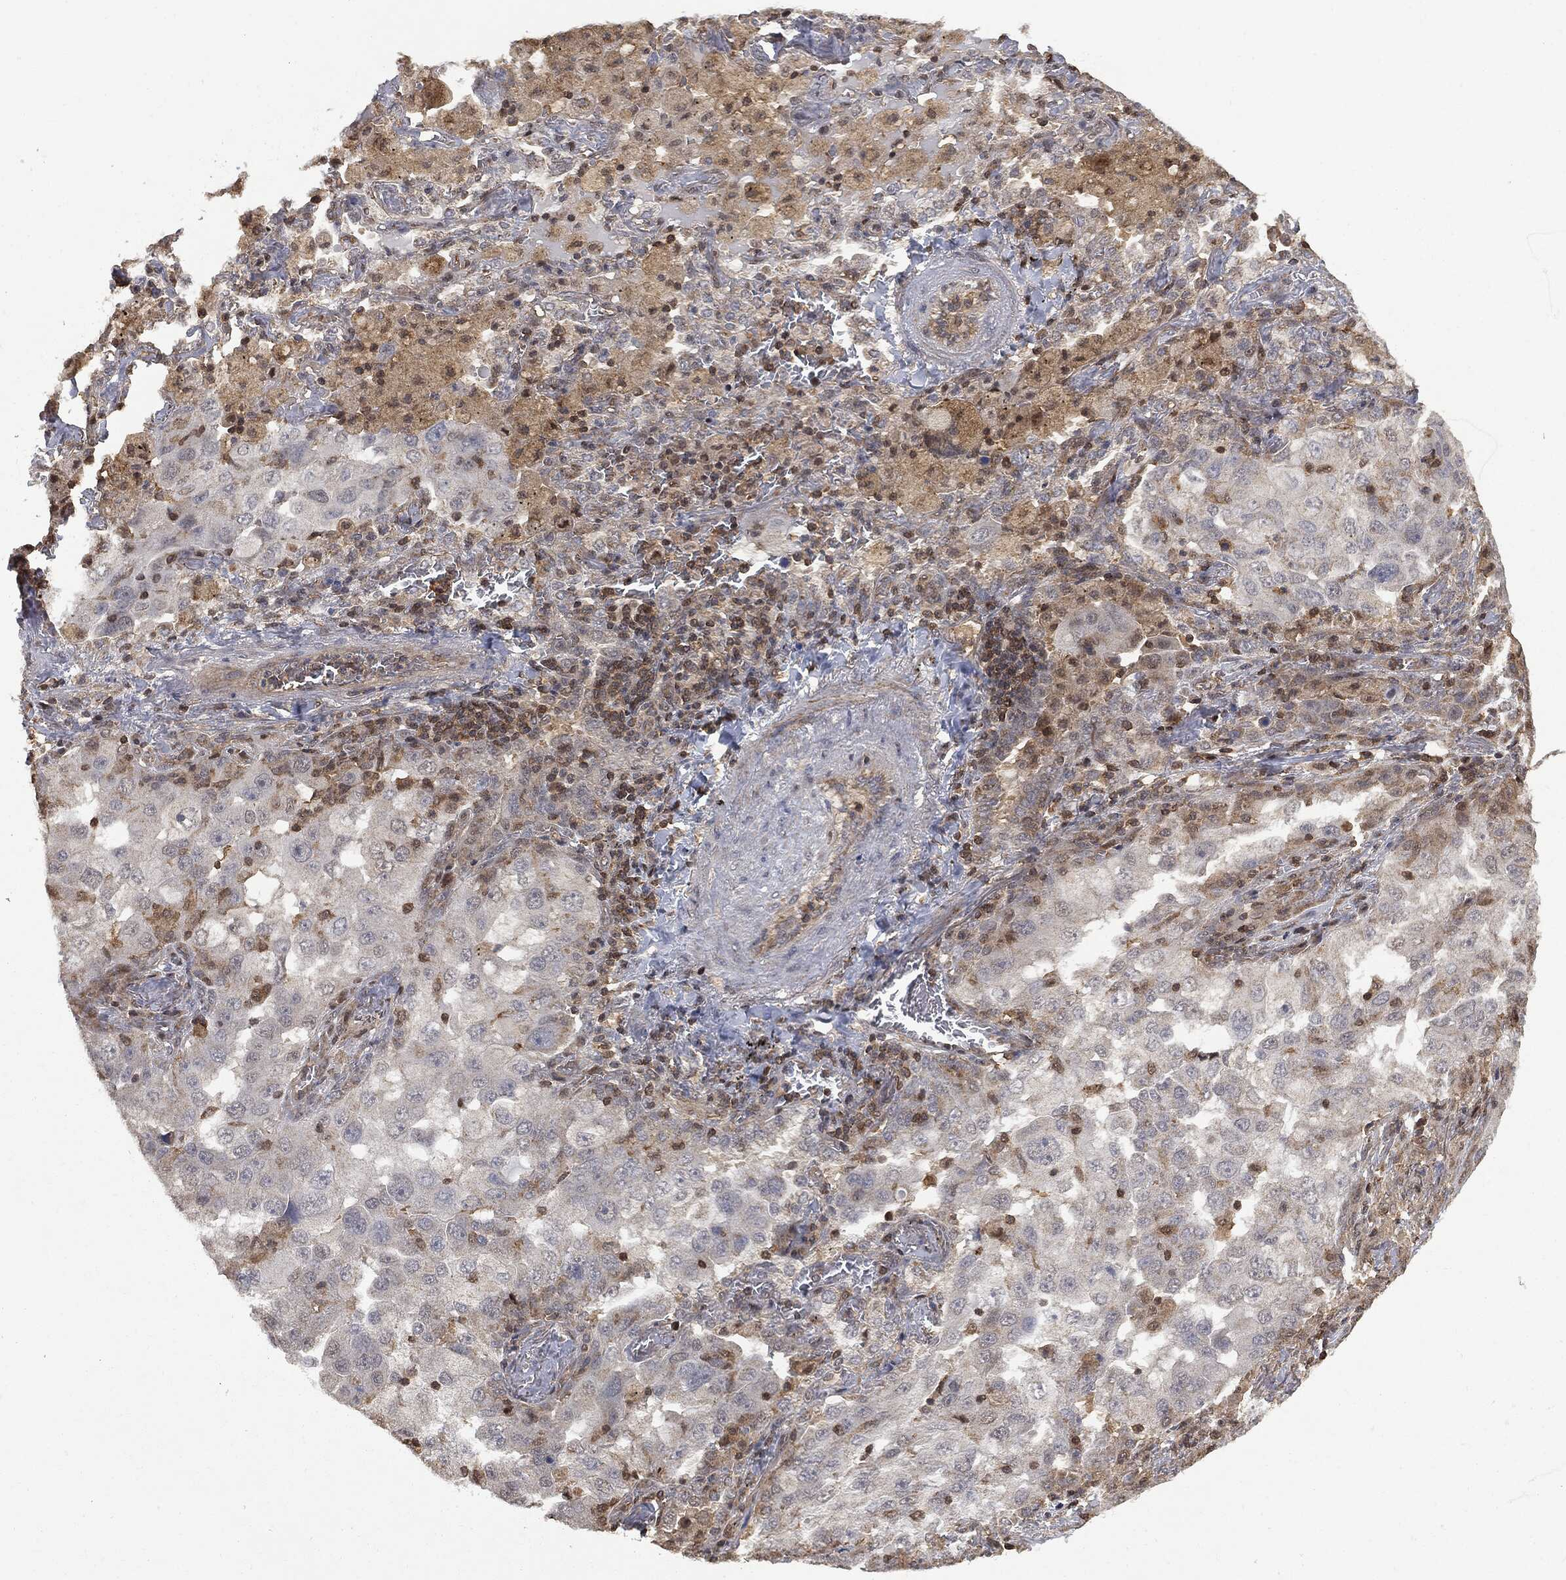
{"staining": {"intensity": "negative", "quantity": "none", "location": "none"}, "tissue": "lung cancer", "cell_type": "Tumor cells", "image_type": "cancer", "snomed": [{"axis": "morphology", "description": "Adenocarcinoma, NOS"}, {"axis": "topography", "description": "Lung"}], "caption": "IHC of human lung adenocarcinoma demonstrates no staining in tumor cells.", "gene": "PSMB10", "patient": {"sex": "female", "age": 61}}